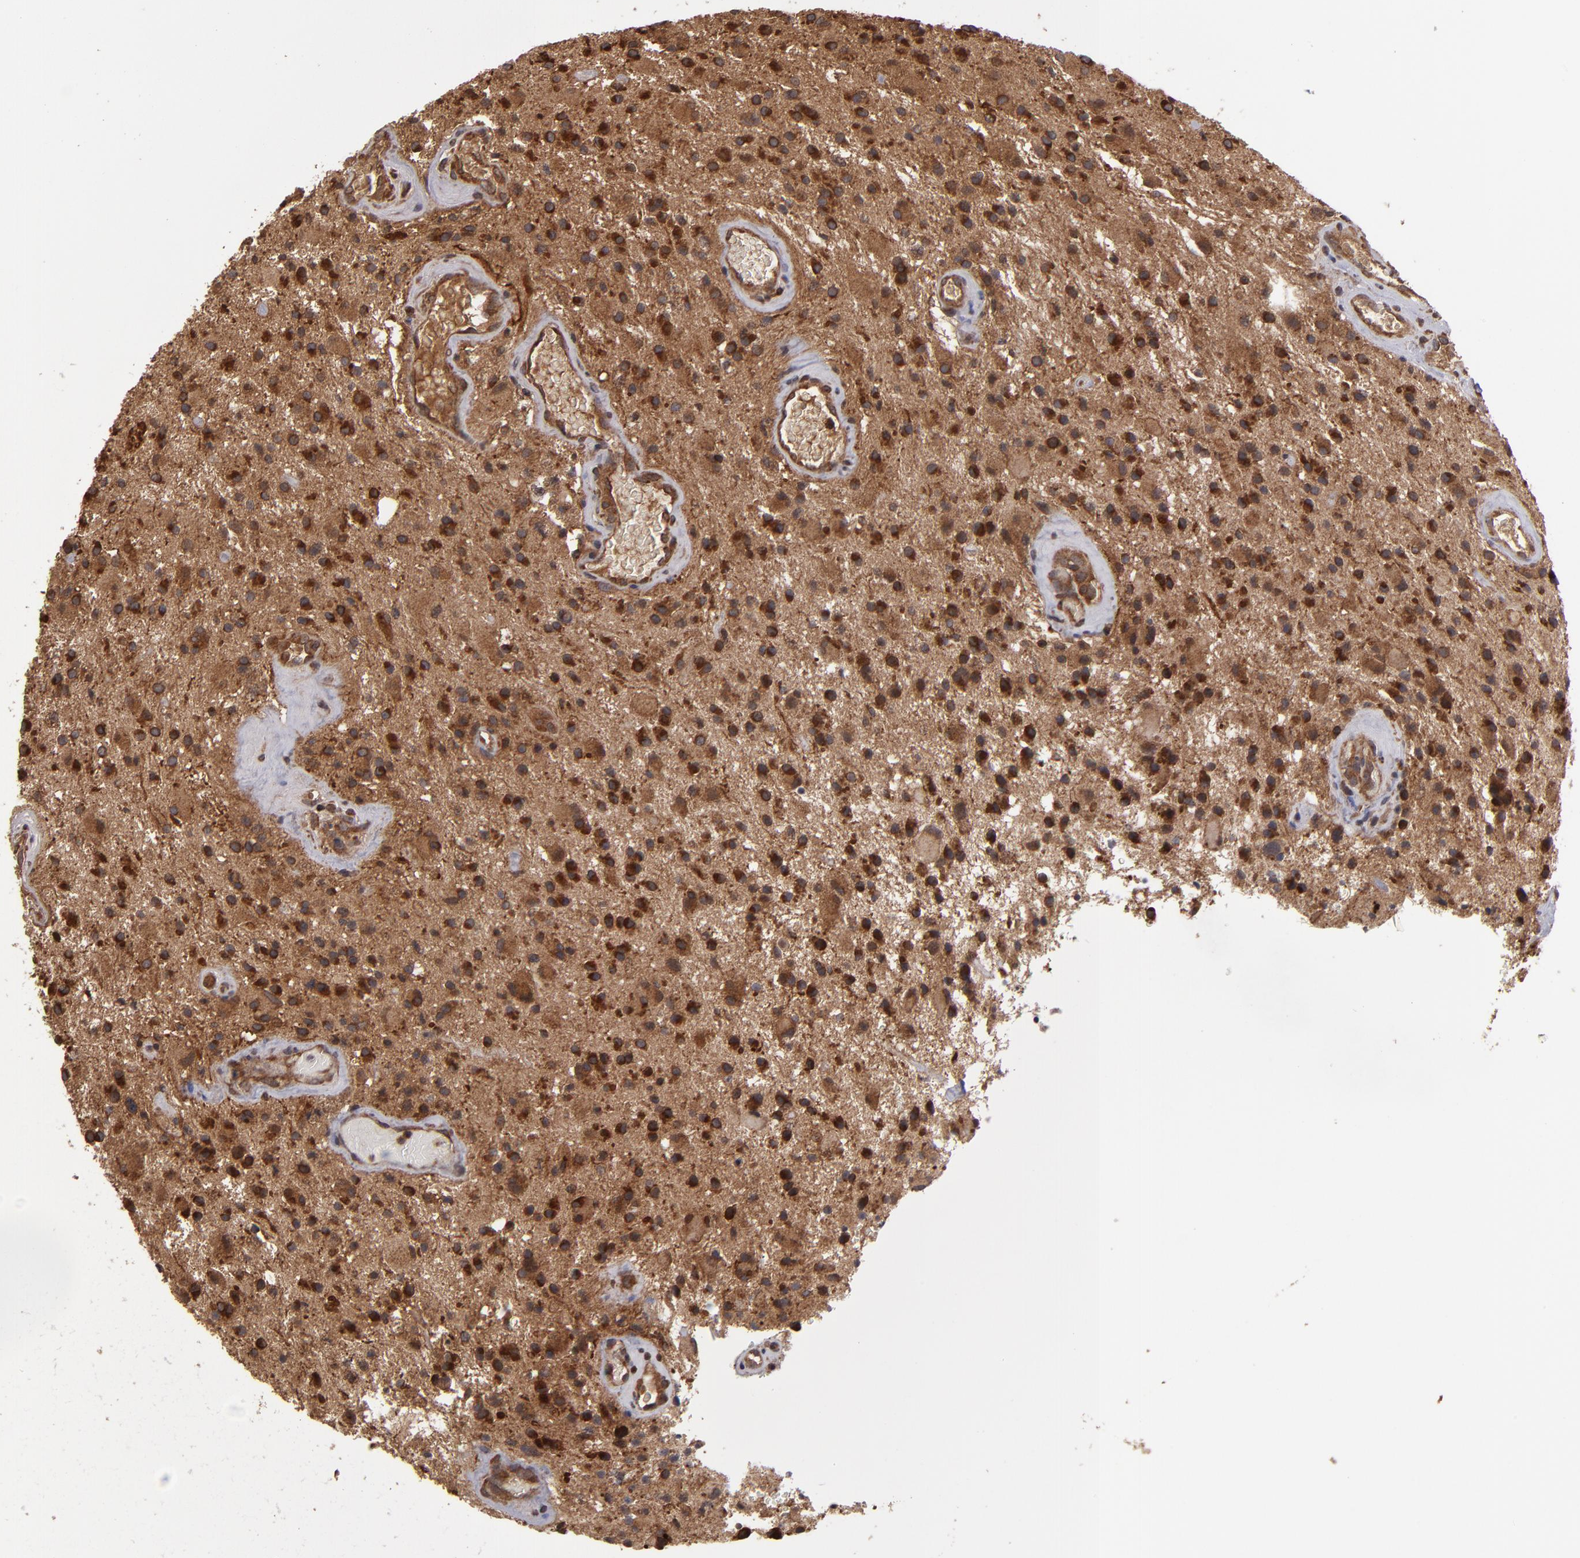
{"staining": {"intensity": "moderate", "quantity": ">75%", "location": "cytoplasmic/membranous"}, "tissue": "glioma", "cell_type": "Tumor cells", "image_type": "cancer", "snomed": [{"axis": "morphology", "description": "Glioma, malignant, Low grade"}, {"axis": "topography", "description": "Brain"}], "caption": "IHC image of neoplastic tissue: malignant glioma (low-grade) stained using immunohistochemistry displays medium levels of moderate protein expression localized specifically in the cytoplasmic/membranous of tumor cells, appearing as a cytoplasmic/membranous brown color.", "gene": "RPS6KA6", "patient": {"sex": "male", "age": 58}}